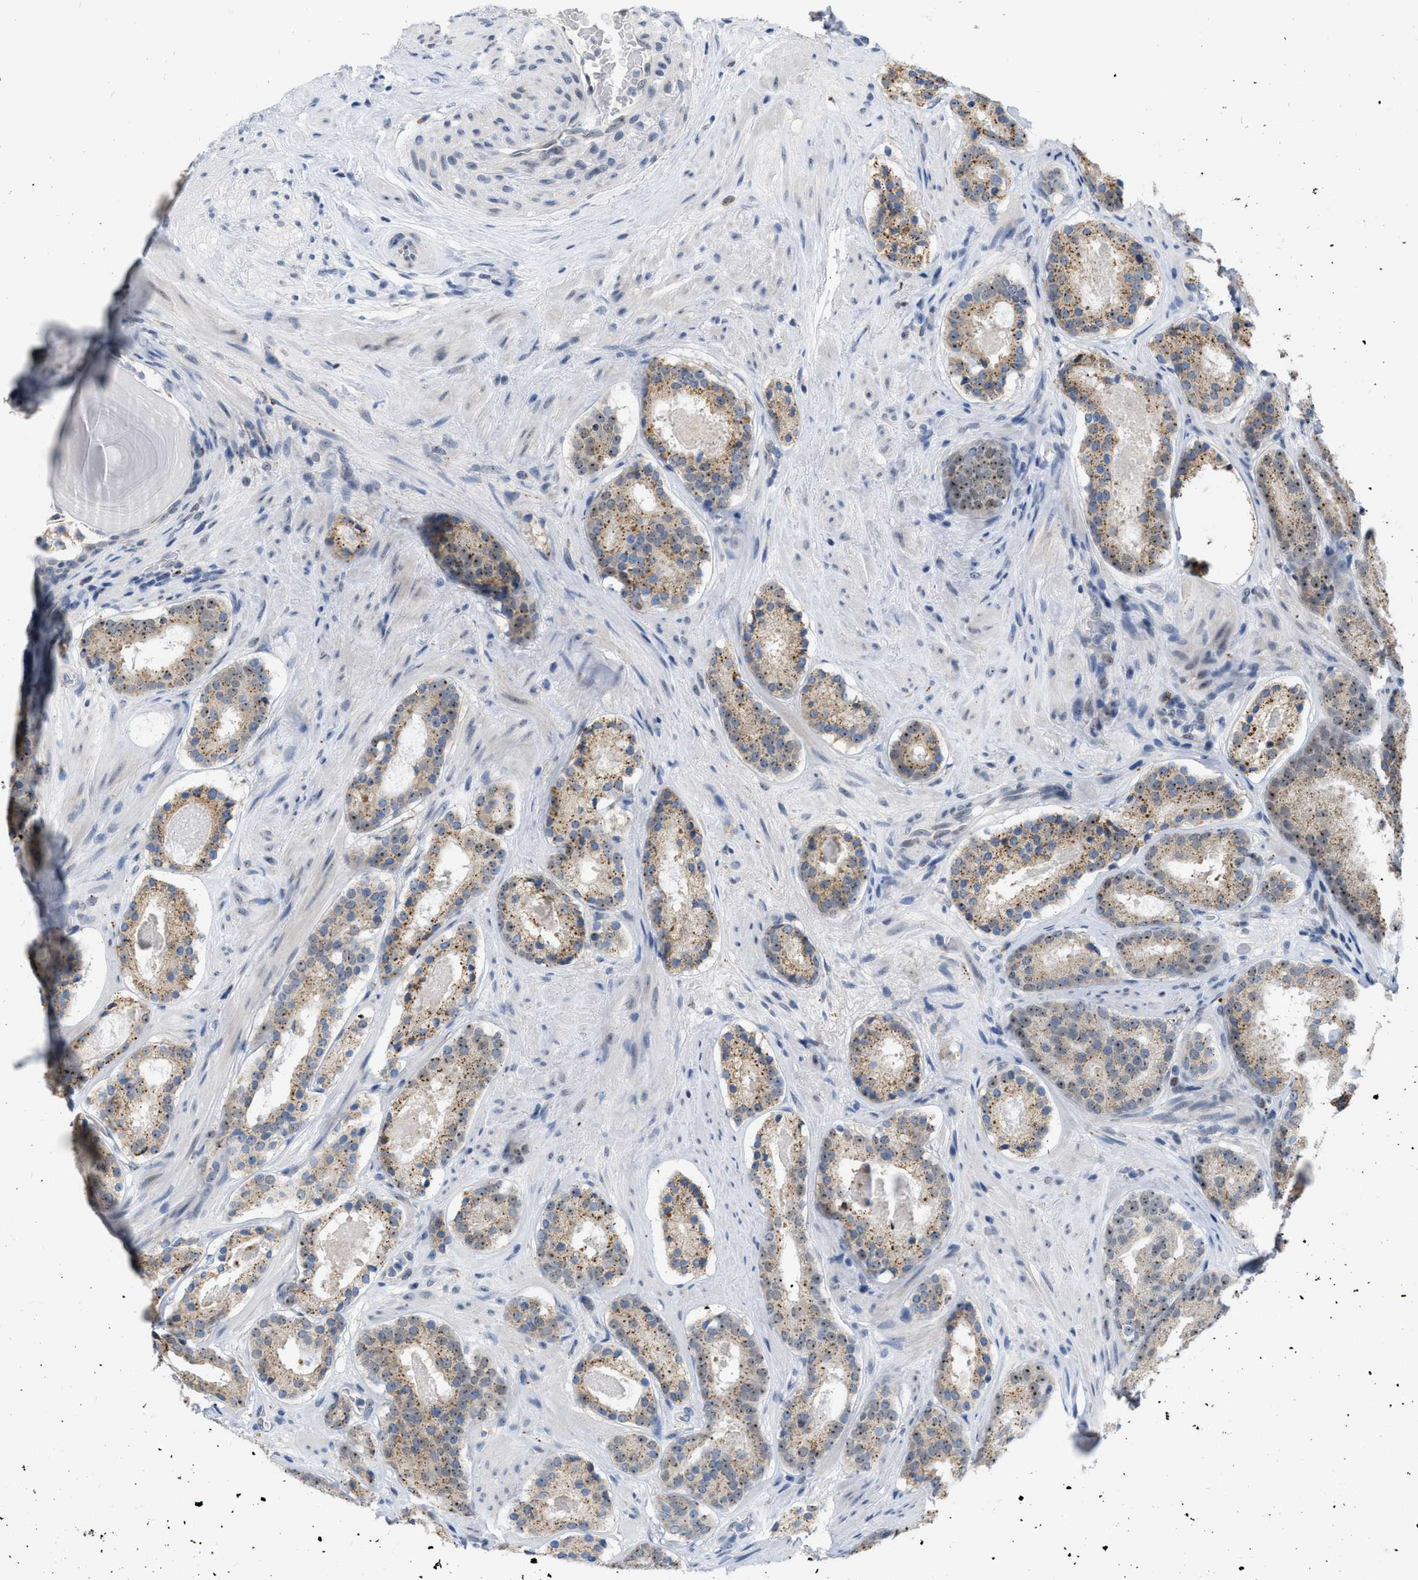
{"staining": {"intensity": "moderate", "quantity": ">75%", "location": "cytoplasmic/membranous,nuclear"}, "tissue": "prostate cancer", "cell_type": "Tumor cells", "image_type": "cancer", "snomed": [{"axis": "morphology", "description": "Adenocarcinoma, Low grade"}, {"axis": "topography", "description": "Prostate"}], "caption": "A micrograph of low-grade adenocarcinoma (prostate) stained for a protein shows moderate cytoplasmic/membranous and nuclear brown staining in tumor cells. The protein is stained brown, and the nuclei are stained in blue (DAB IHC with brightfield microscopy, high magnification).", "gene": "ELAC2", "patient": {"sex": "male", "age": 69}}